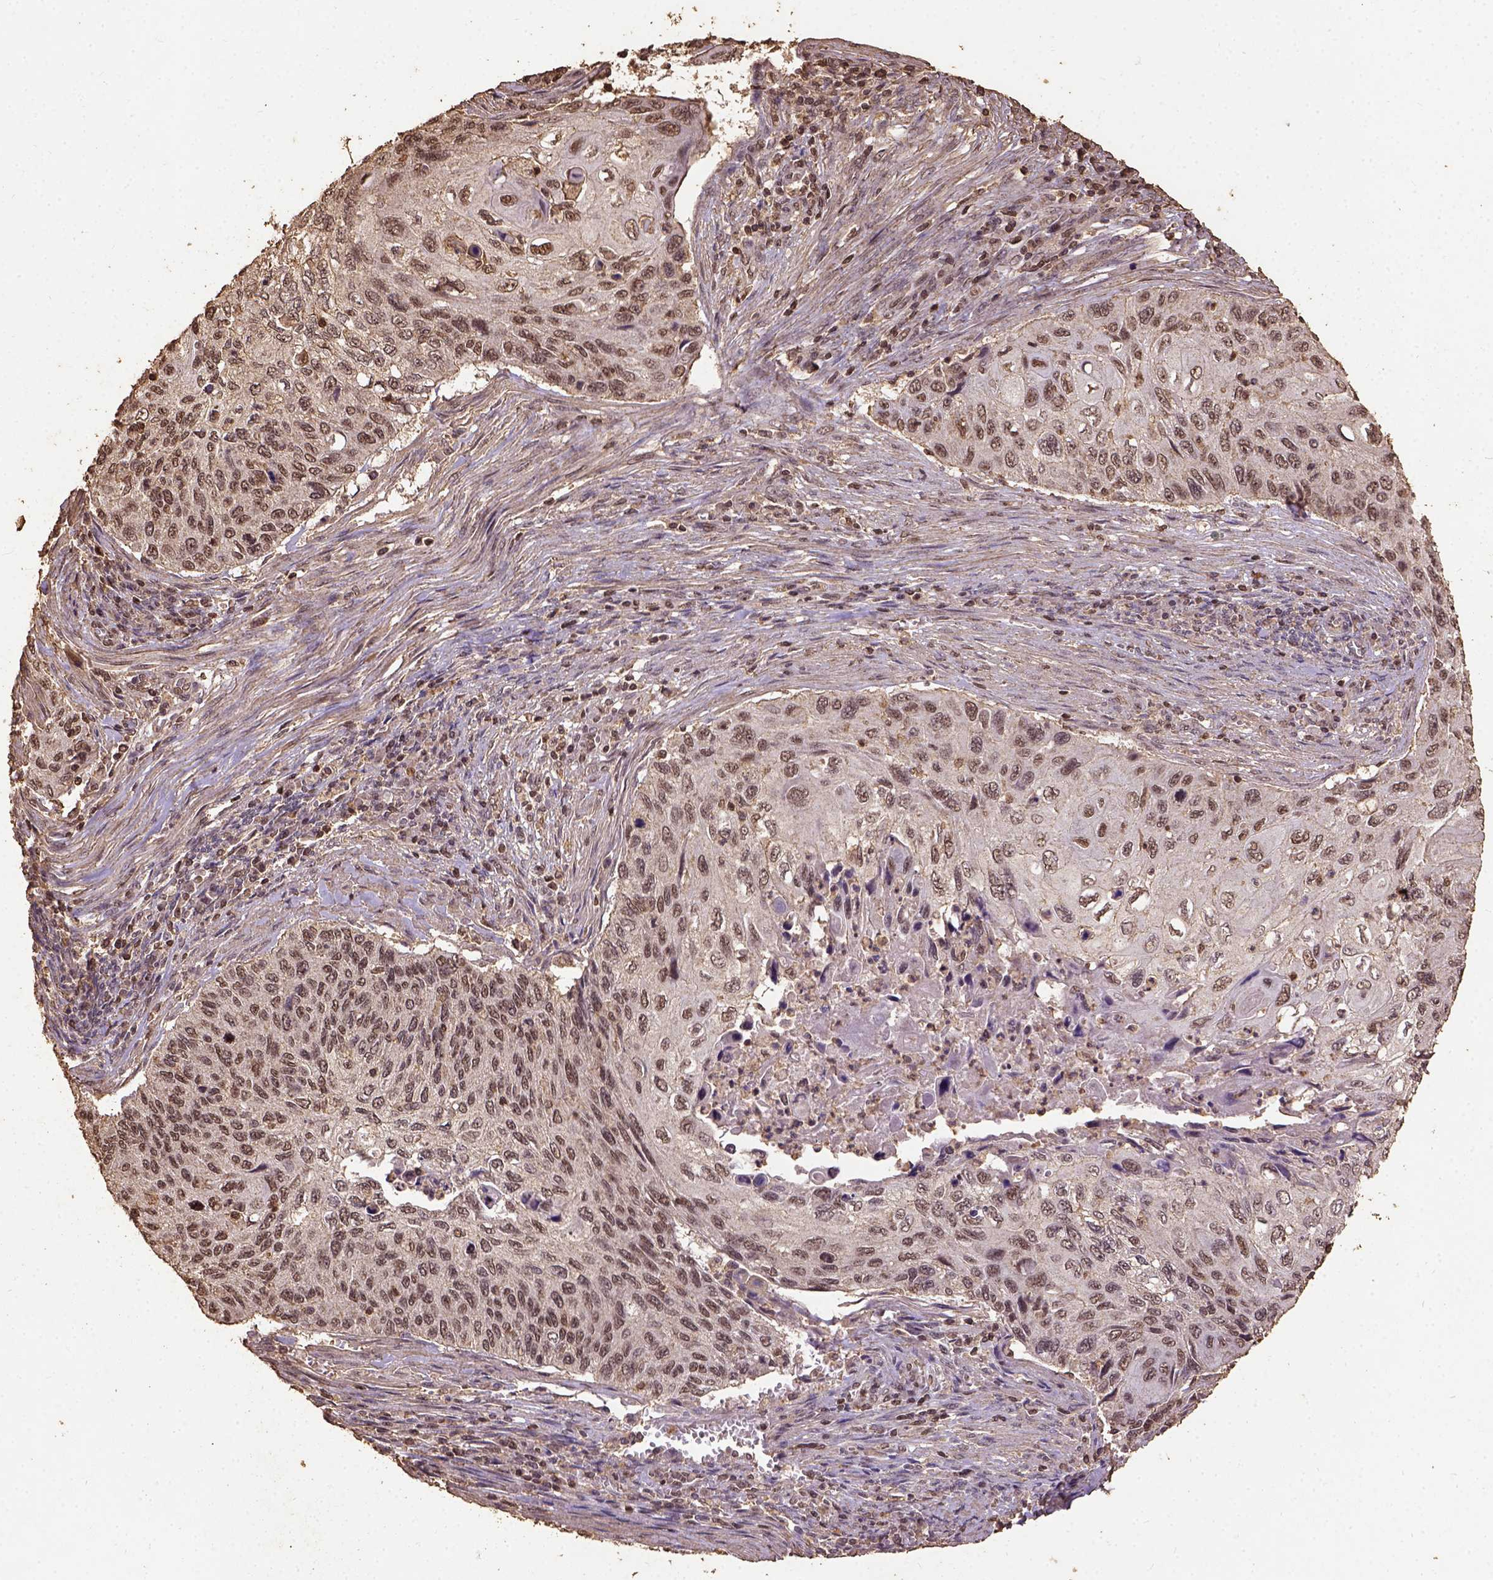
{"staining": {"intensity": "moderate", "quantity": "25%-75%", "location": "nuclear"}, "tissue": "cervical cancer", "cell_type": "Tumor cells", "image_type": "cancer", "snomed": [{"axis": "morphology", "description": "Squamous cell carcinoma, NOS"}, {"axis": "topography", "description": "Cervix"}], "caption": "Moderate nuclear protein positivity is appreciated in about 25%-75% of tumor cells in cervical cancer (squamous cell carcinoma).", "gene": "NACC1", "patient": {"sex": "female", "age": 70}}